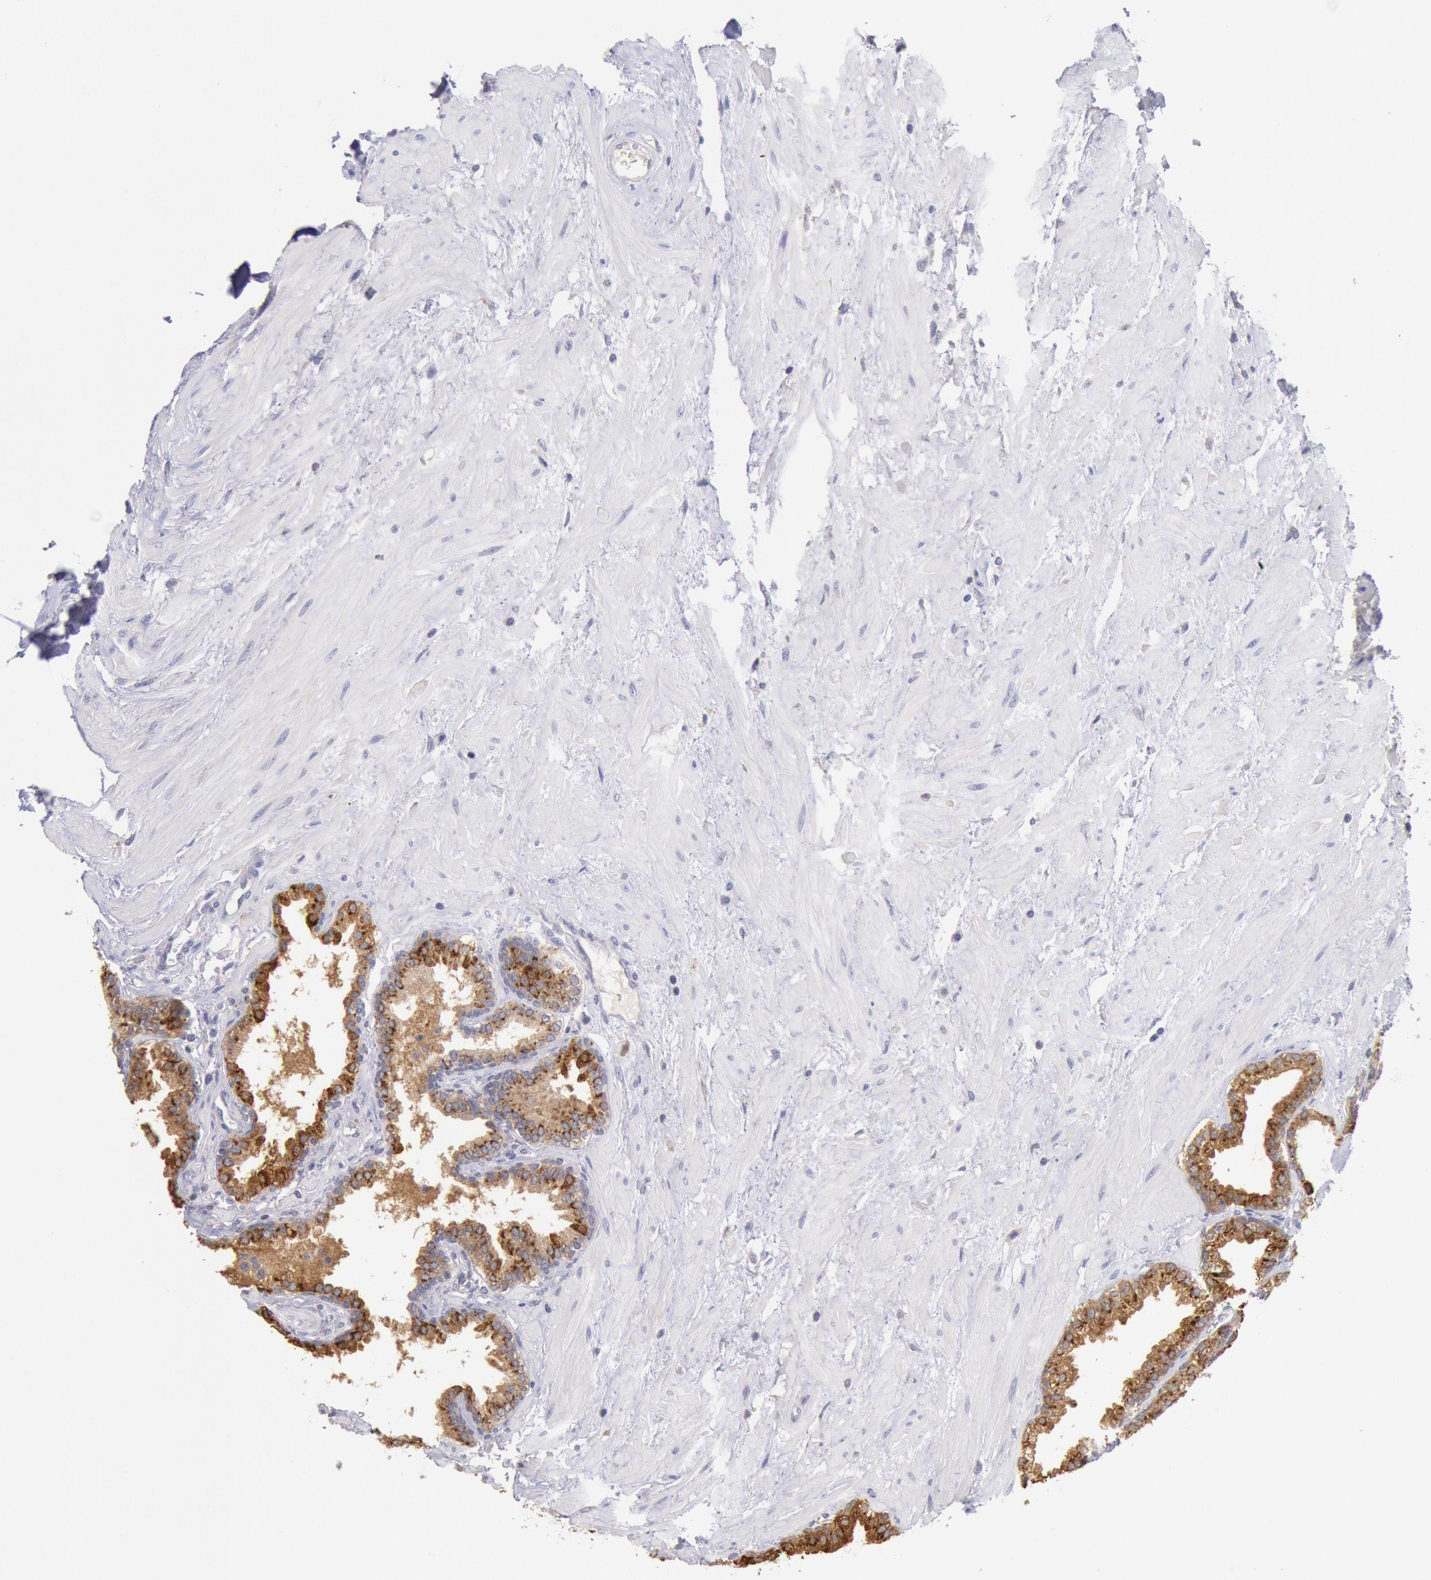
{"staining": {"intensity": "strong", "quantity": ">75%", "location": "cytoplasmic/membranous"}, "tissue": "prostate", "cell_type": "Glandular cells", "image_type": "normal", "snomed": [{"axis": "morphology", "description": "Normal tissue, NOS"}, {"axis": "topography", "description": "Prostate"}], "caption": "Brown immunohistochemical staining in unremarkable prostate shows strong cytoplasmic/membranous staining in approximately >75% of glandular cells.", "gene": "GAL3ST1", "patient": {"sex": "male", "age": 64}}